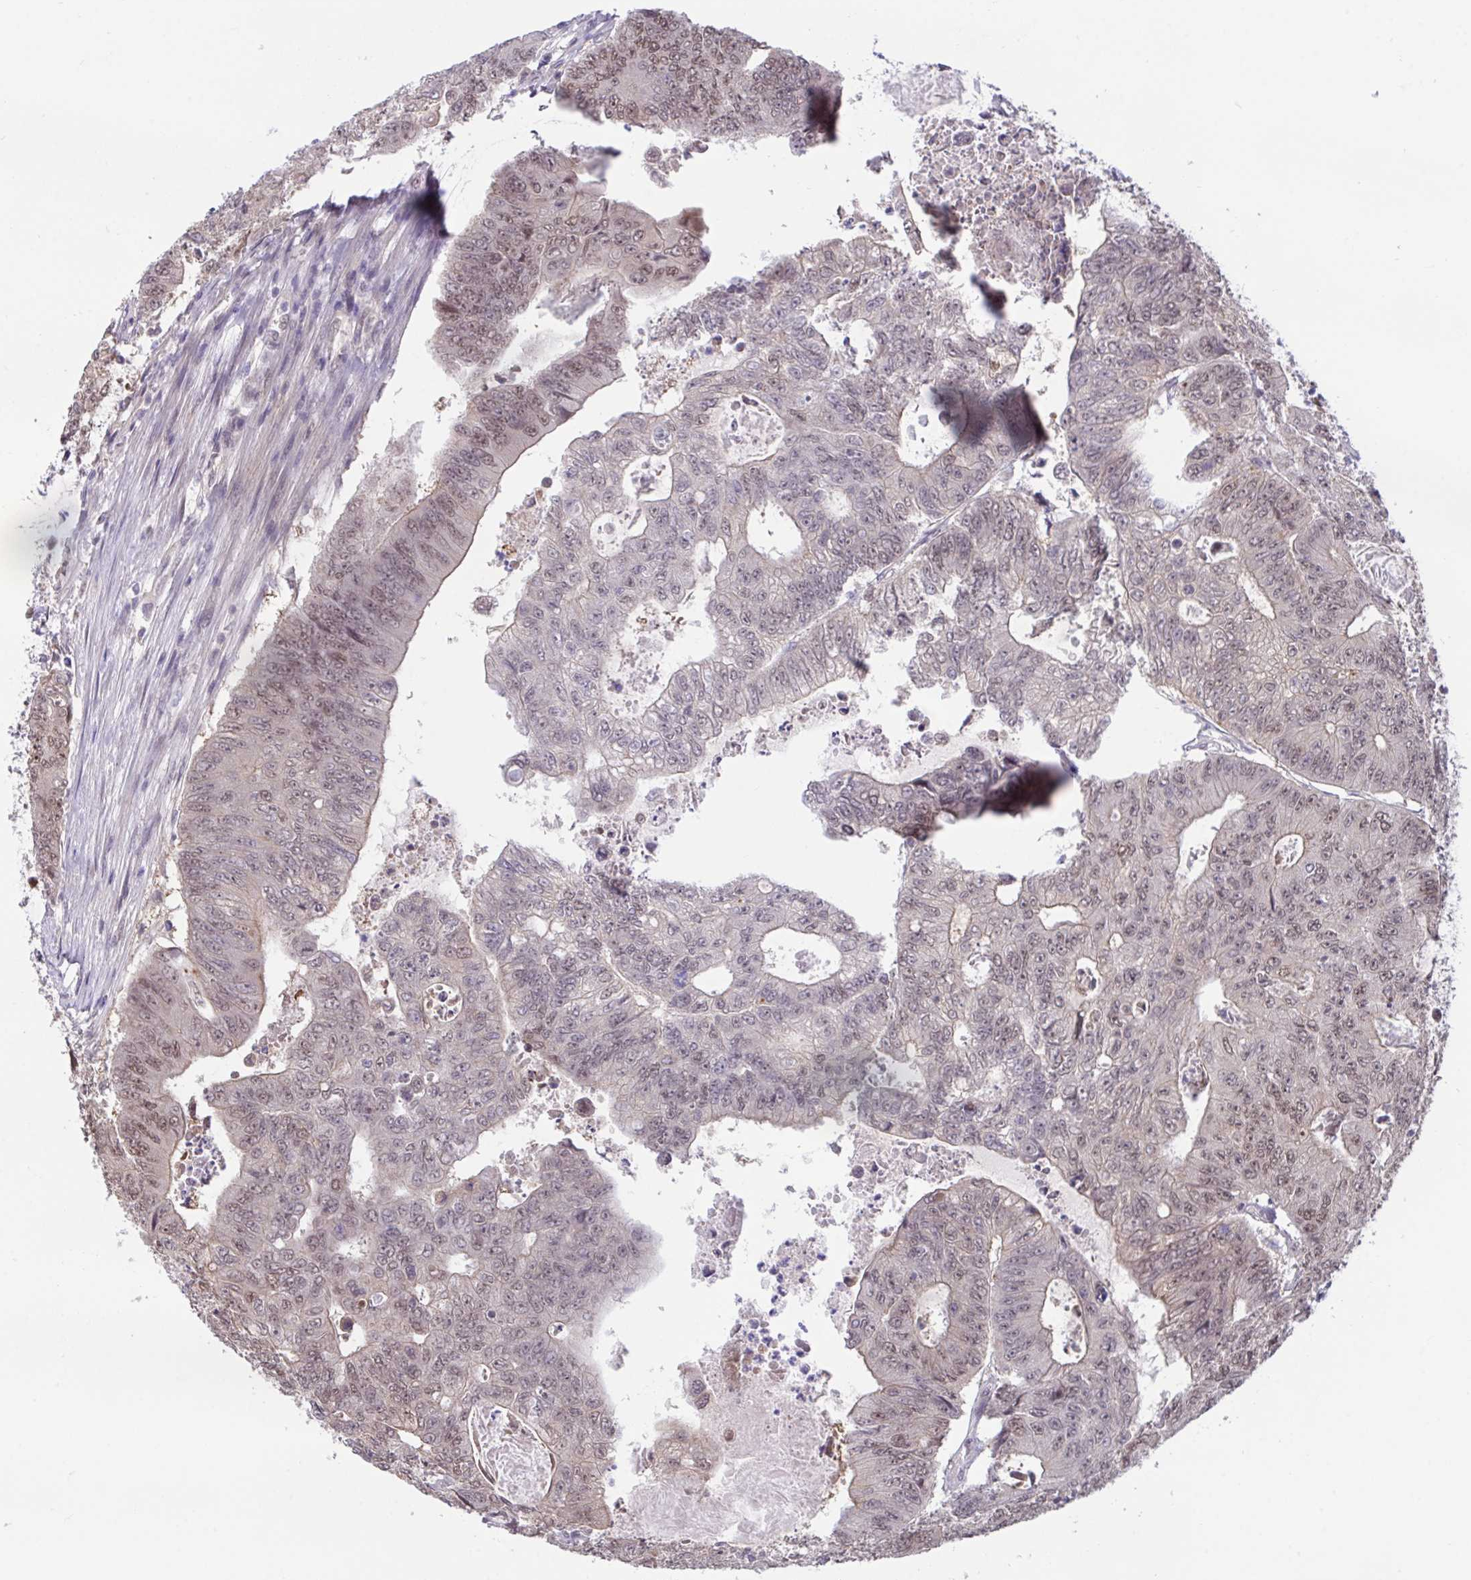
{"staining": {"intensity": "moderate", "quantity": ">75%", "location": "nuclear"}, "tissue": "colorectal cancer", "cell_type": "Tumor cells", "image_type": "cancer", "snomed": [{"axis": "morphology", "description": "Adenocarcinoma, NOS"}, {"axis": "topography", "description": "Colon"}], "caption": "Immunohistochemical staining of colorectal cancer reveals moderate nuclear protein expression in approximately >75% of tumor cells. Immunohistochemistry stains the protein of interest in brown and the nuclei are stained blue.", "gene": "ZNF444", "patient": {"sex": "female", "age": 48}}